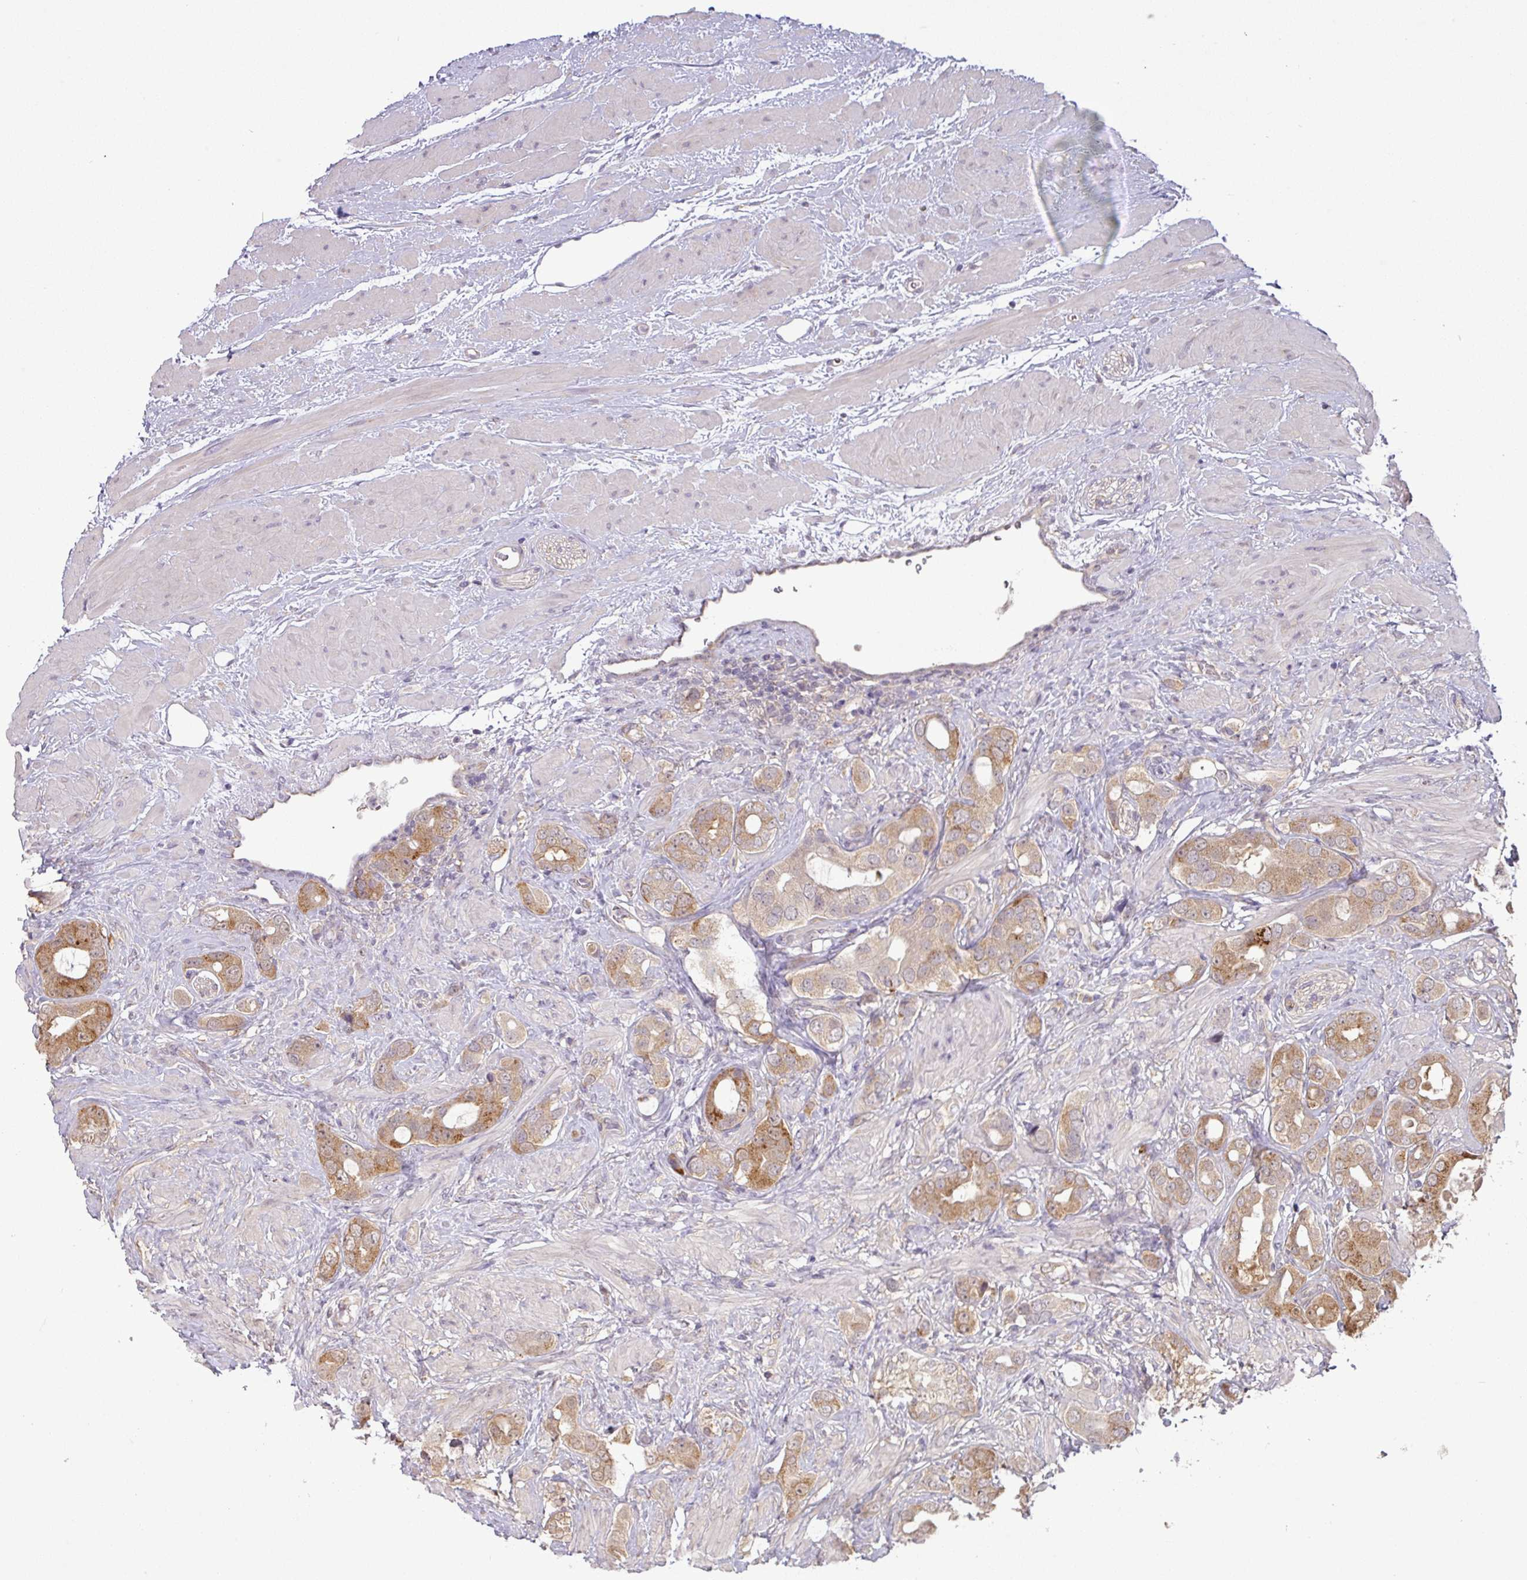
{"staining": {"intensity": "moderate", "quantity": "25%-75%", "location": "cytoplasmic/membranous"}, "tissue": "prostate cancer", "cell_type": "Tumor cells", "image_type": "cancer", "snomed": [{"axis": "morphology", "description": "Adenocarcinoma, Low grade"}, {"axis": "topography", "description": "Prostate"}], "caption": "IHC image of human prostate low-grade adenocarcinoma stained for a protein (brown), which exhibits medium levels of moderate cytoplasmic/membranous staining in about 25%-75% of tumor cells.", "gene": "GALNT12", "patient": {"sex": "male", "age": 57}}